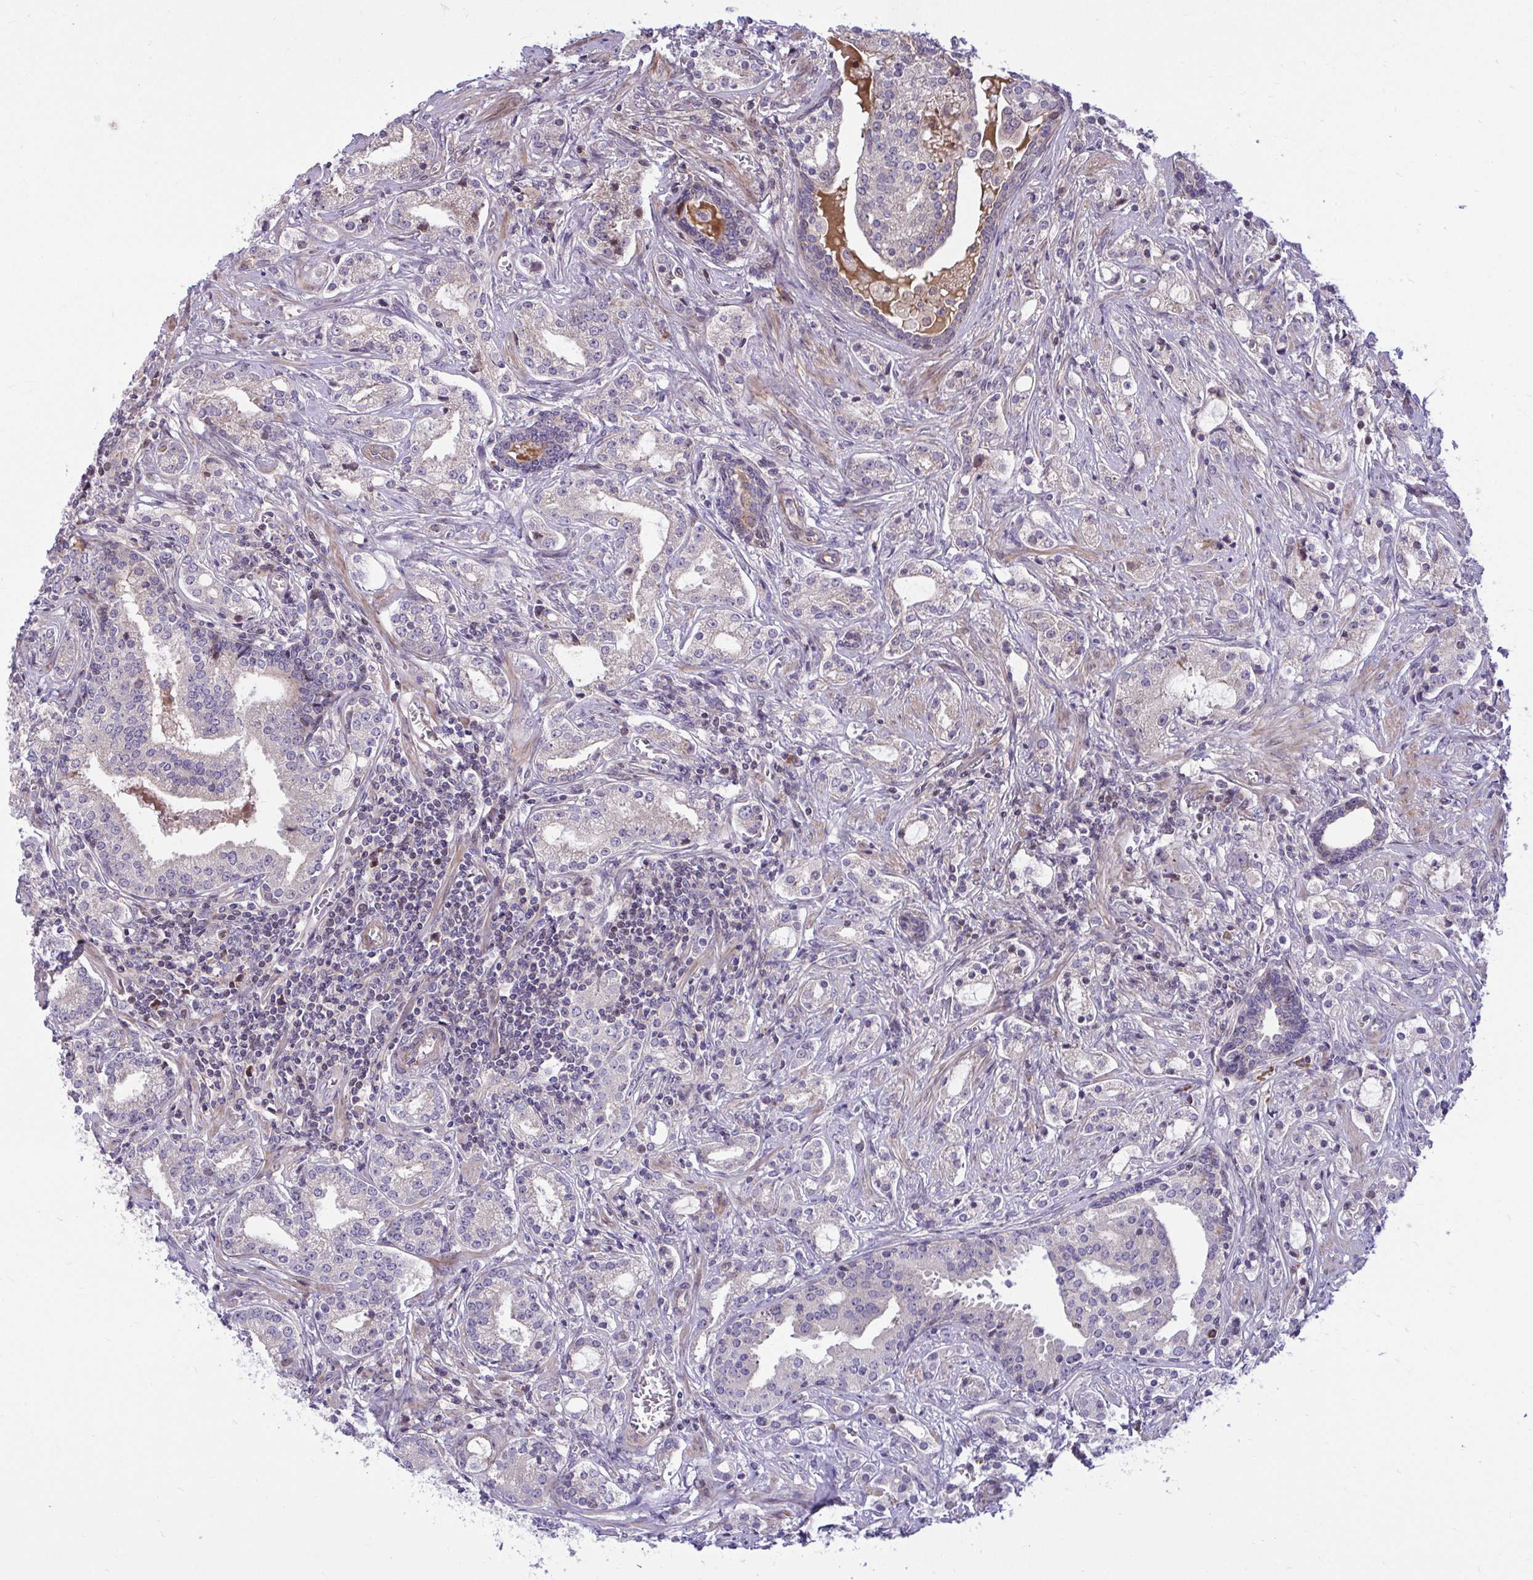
{"staining": {"intensity": "negative", "quantity": "none", "location": "none"}, "tissue": "prostate cancer", "cell_type": "Tumor cells", "image_type": "cancer", "snomed": [{"axis": "morphology", "description": "Adenocarcinoma, Medium grade"}, {"axis": "topography", "description": "Prostate"}], "caption": "This is an immunohistochemistry (IHC) micrograph of human prostate adenocarcinoma (medium-grade). There is no staining in tumor cells.", "gene": "ZSCAN9", "patient": {"sex": "male", "age": 57}}